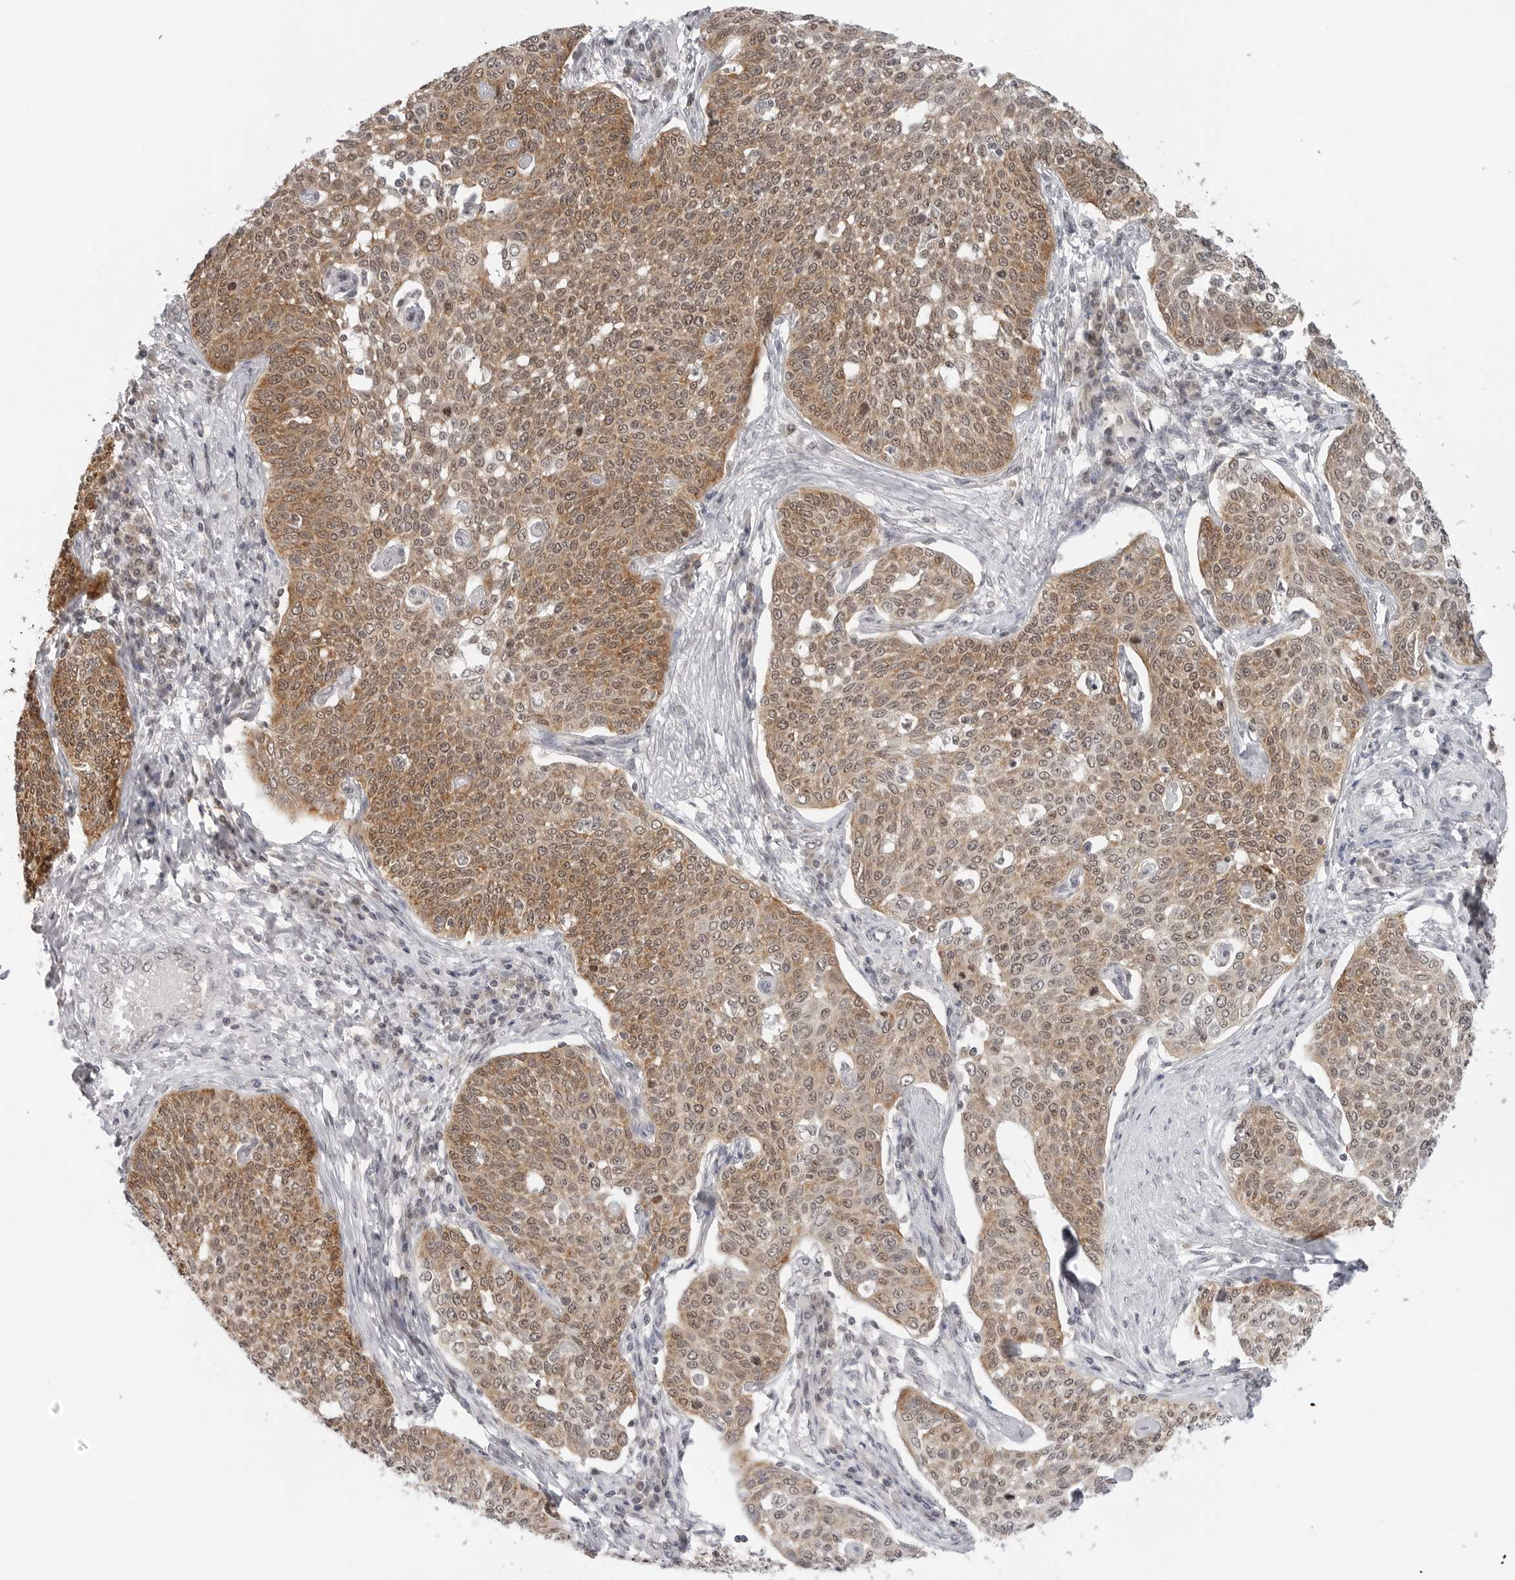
{"staining": {"intensity": "moderate", "quantity": ">75%", "location": "cytoplasmic/membranous,nuclear"}, "tissue": "cervical cancer", "cell_type": "Tumor cells", "image_type": "cancer", "snomed": [{"axis": "morphology", "description": "Squamous cell carcinoma, NOS"}, {"axis": "topography", "description": "Cervix"}], "caption": "Immunohistochemistry image of human cervical cancer (squamous cell carcinoma) stained for a protein (brown), which exhibits medium levels of moderate cytoplasmic/membranous and nuclear expression in approximately >75% of tumor cells.", "gene": "METAP1", "patient": {"sex": "female", "age": 34}}